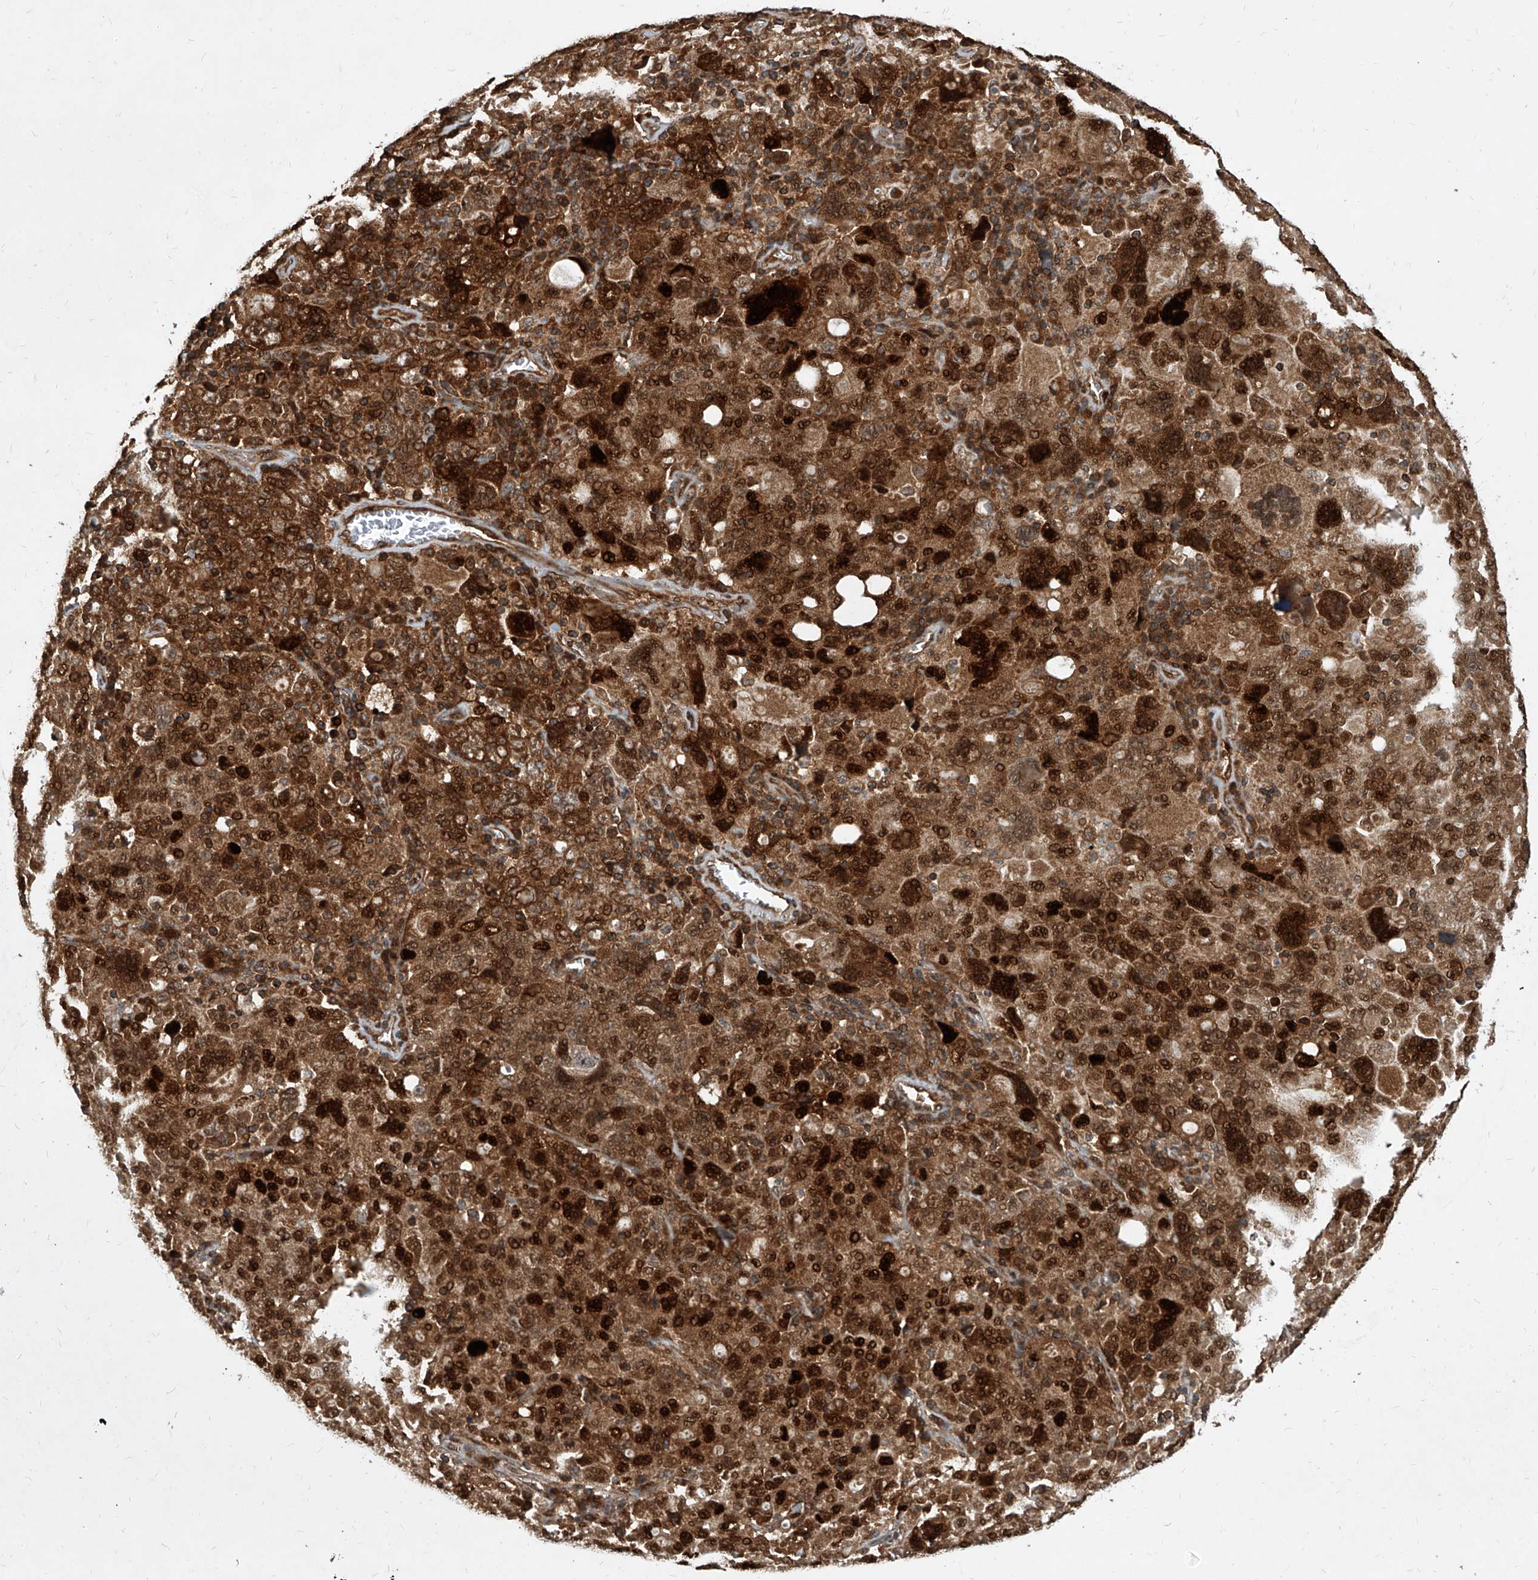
{"staining": {"intensity": "strong", "quantity": ">75%", "location": "cytoplasmic/membranous,nuclear"}, "tissue": "ovarian cancer", "cell_type": "Tumor cells", "image_type": "cancer", "snomed": [{"axis": "morphology", "description": "Carcinoma, endometroid"}, {"axis": "topography", "description": "Ovary"}], "caption": "IHC of endometroid carcinoma (ovarian) demonstrates high levels of strong cytoplasmic/membranous and nuclear expression in approximately >75% of tumor cells.", "gene": "MAGED2", "patient": {"sex": "female", "age": 62}}